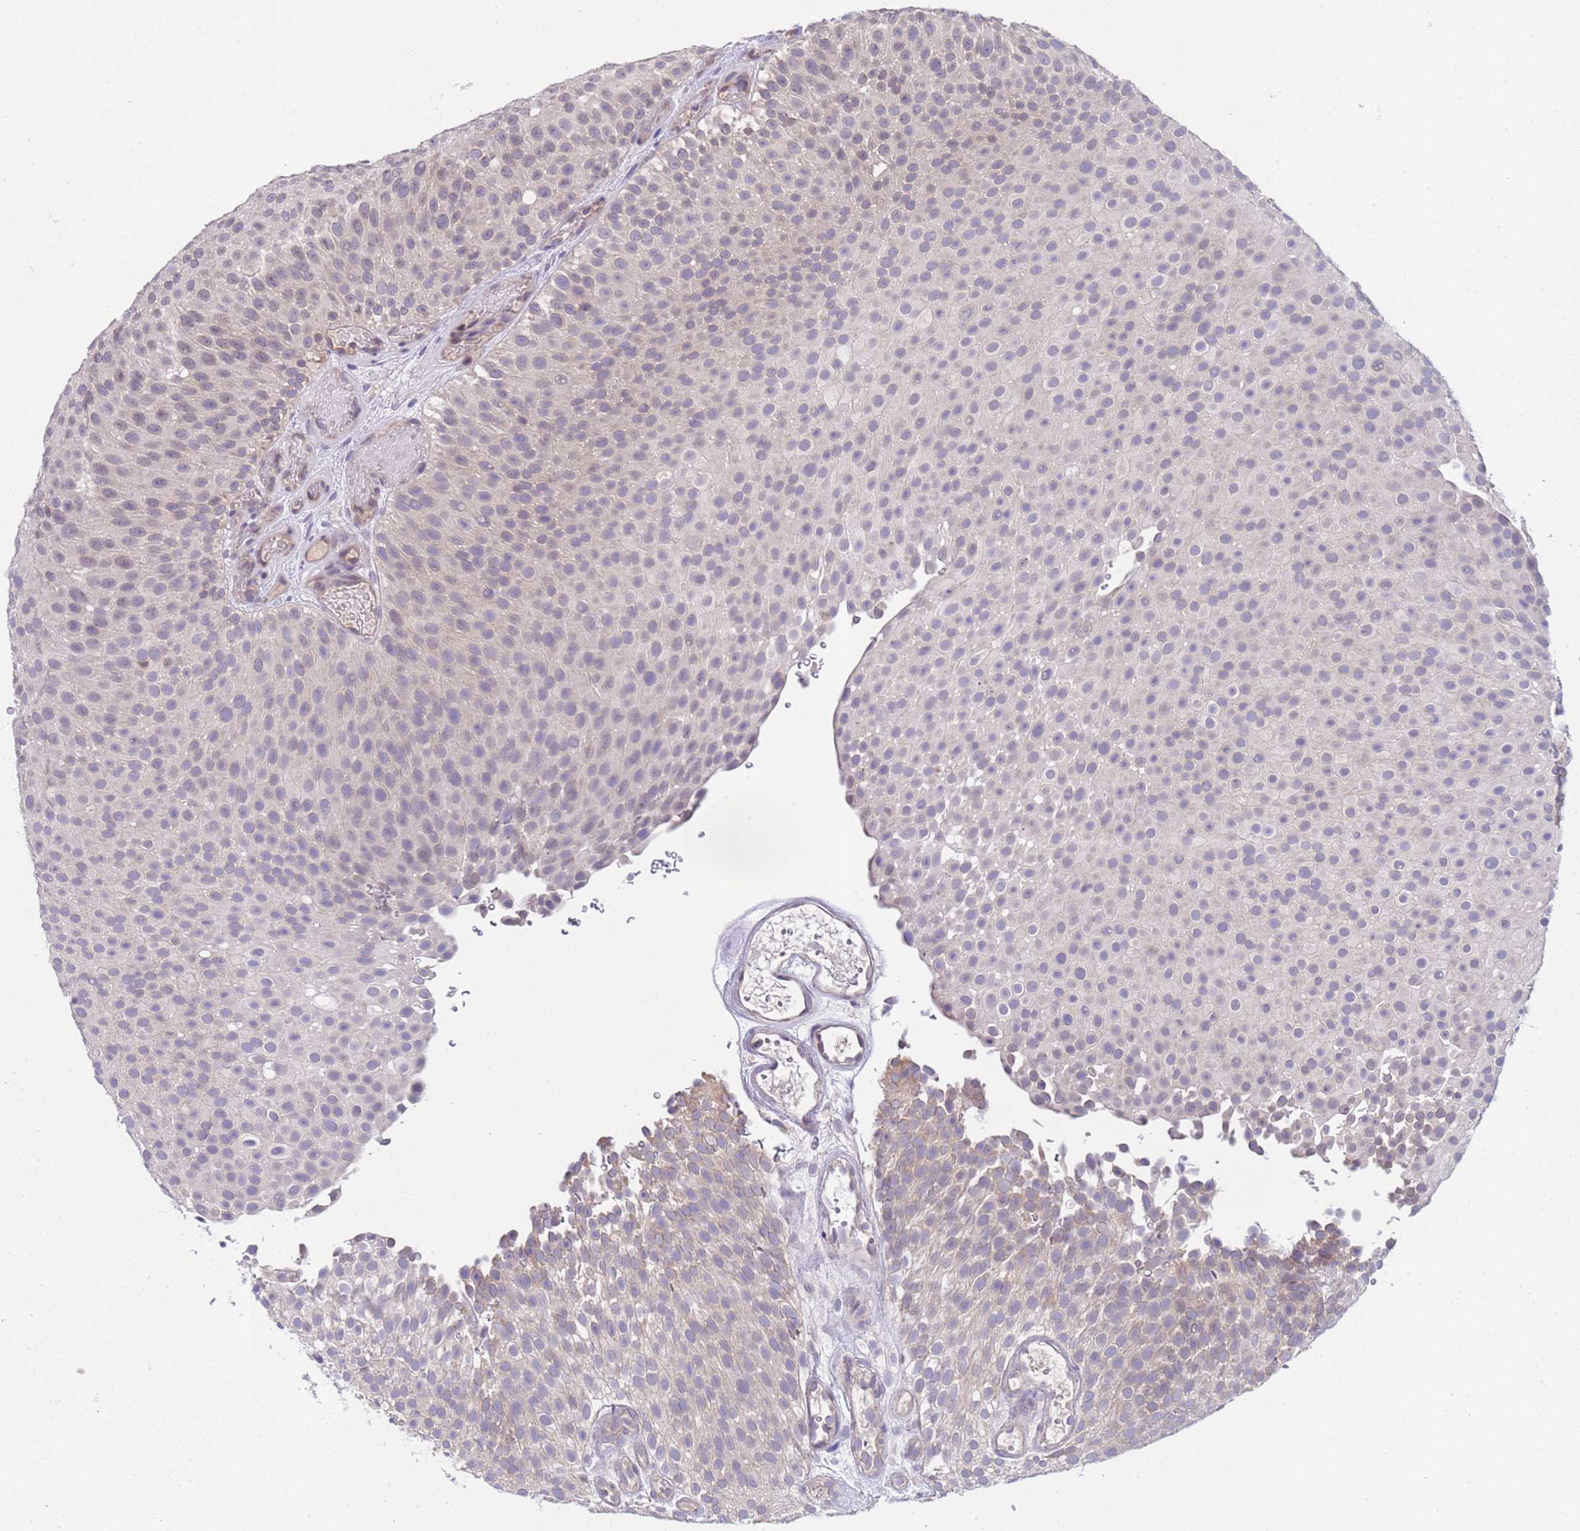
{"staining": {"intensity": "weak", "quantity": "<25%", "location": "cytoplasmic/membranous"}, "tissue": "urothelial cancer", "cell_type": "Tumor cells", "image_type": "cancer", "snomed": [{"axis": "morphology", "description": "Urothelial carcinoma, Low grade"}, {"axis": "topography", "description": "Urinary bladder"}], "caption": "The micrograph exhibits no staining of tumor cells in low-grade urothelial carcinoma.", "gene": "TRMT10A", "patient": {"sex": "male", "age": 78}}